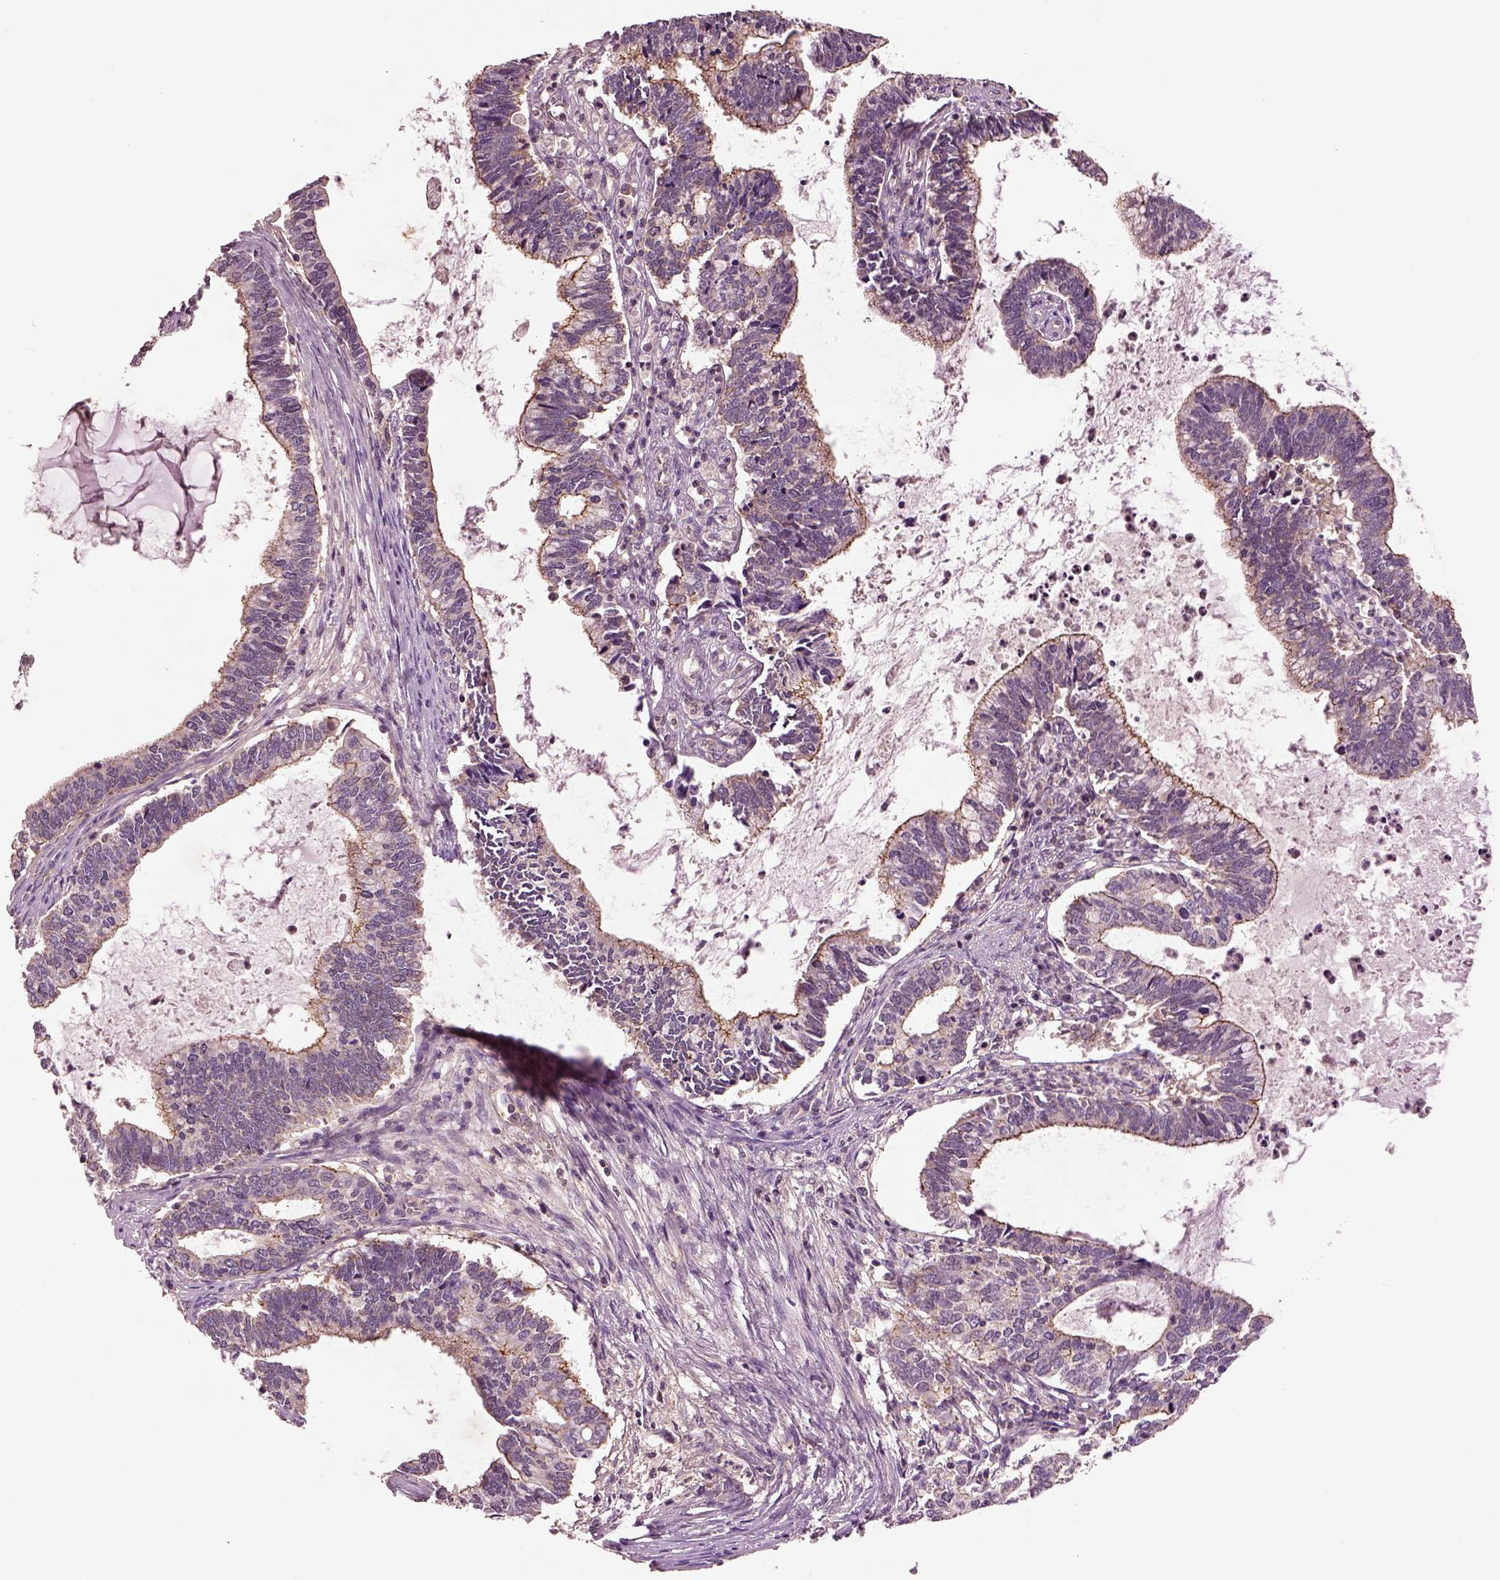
{"staining": {"intensity": "moderate", "quantity": "25%-75%", "location": "cytoplasmic/membranous"}, "tissue": "cervical cancer", "cell_type": "Tumor cells", "image_type": "cancer", "snomed": [{"axis": "morphology", "description": "Adenocarcinoma, NOS"}, {"axis": "topography", "description": "Cervix"}], "caption": "Immunohistochemical staining of adenocarcinoma (cervical) shows medium levels of moderate cytoplasmic/membranous staining in approximately 25%-75% of tumor cells.", "gene": "MTHFS", "patient": {"sex": "female", "age": 42}}